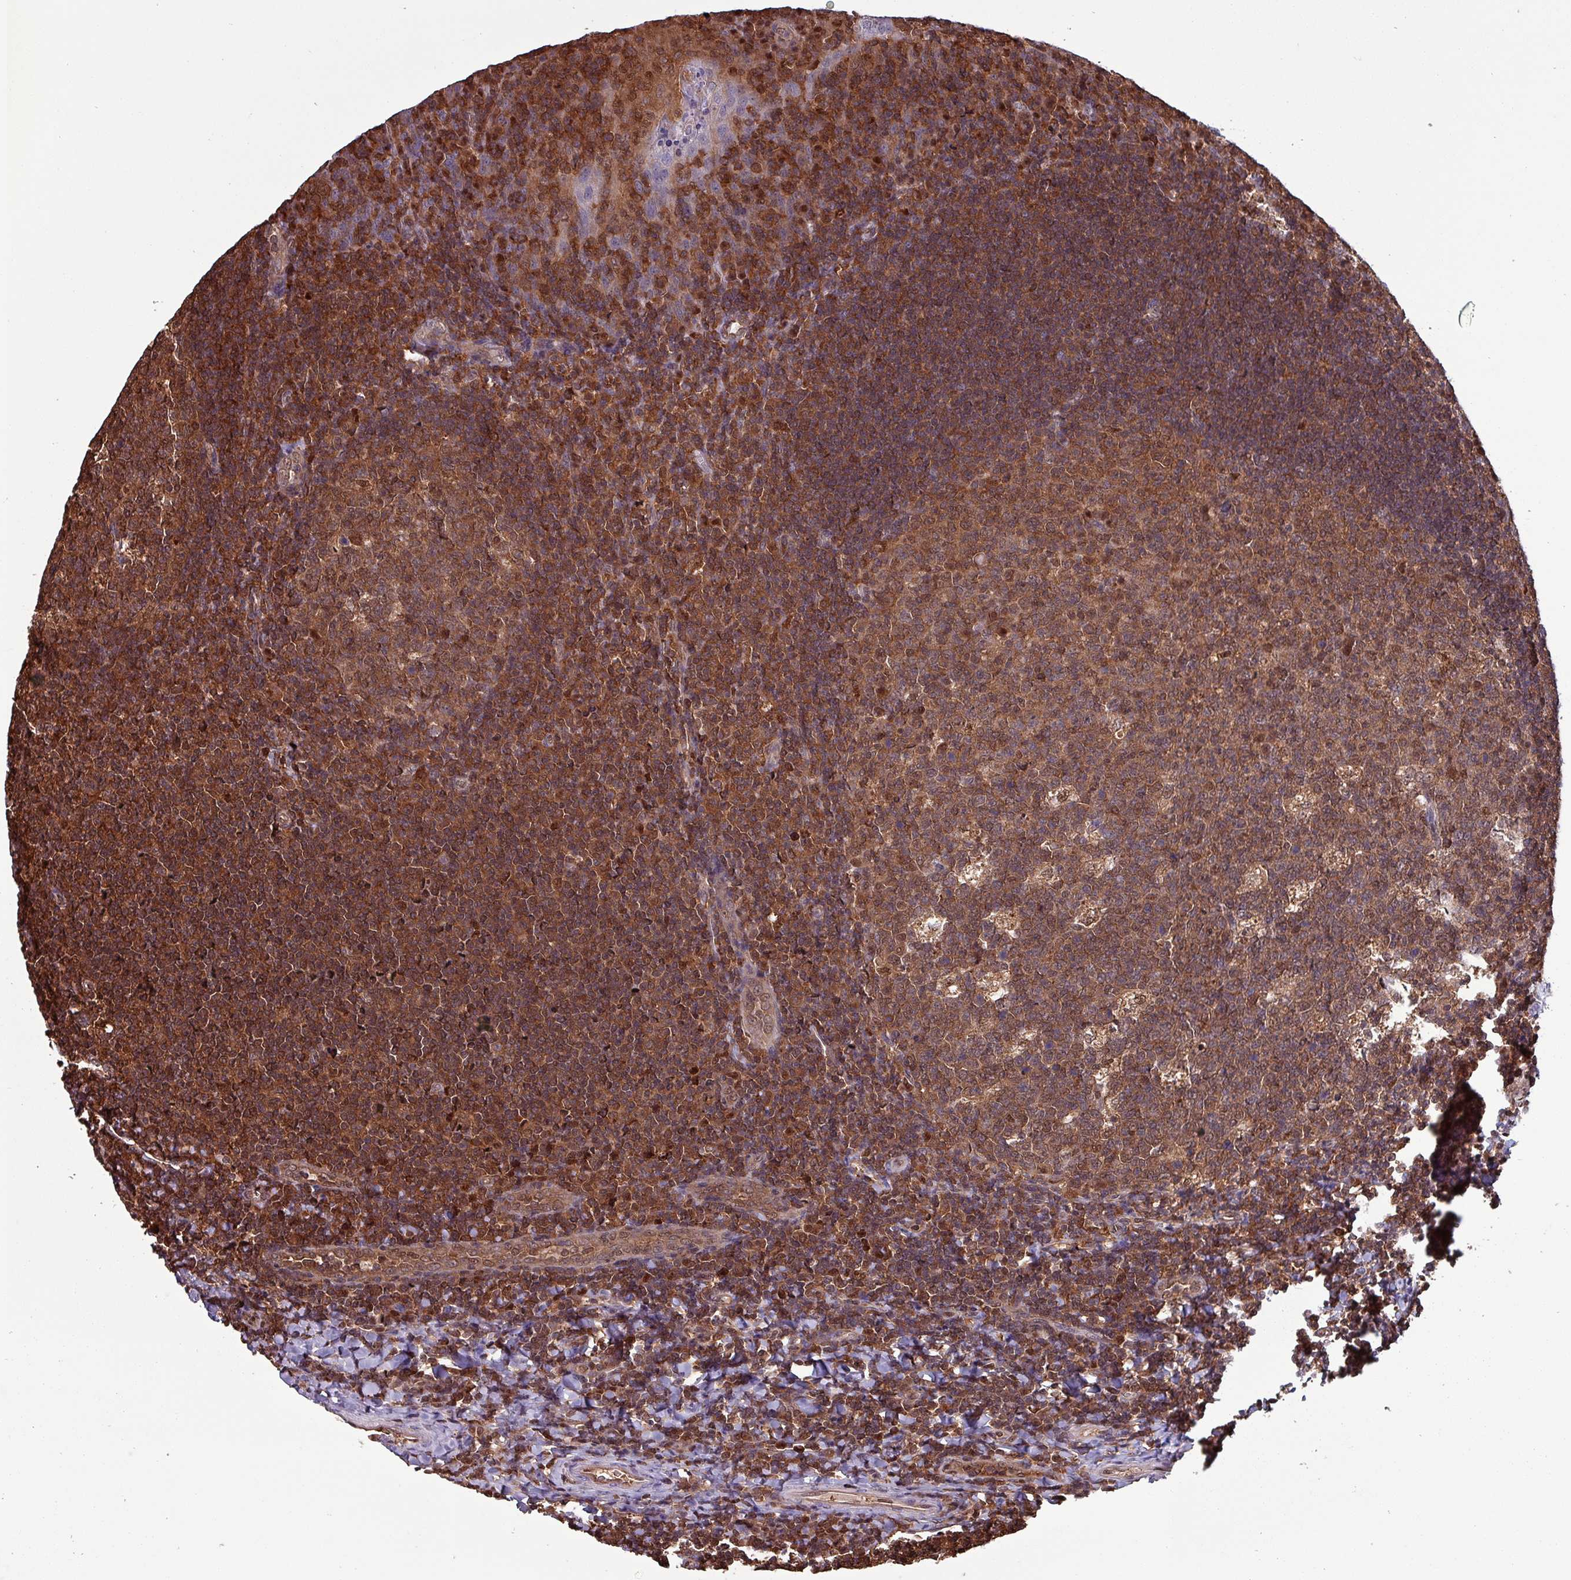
{"staining": {"intensity": "moderate", "quantity": ">75%", "location": "cytoplasmic/membranous,nuclear"}, "tissue": "tonsil", "cell_type": "Germinal center cells", "image_type": "normal", "snomed": [{"axis": "morphology", "description": "Normal tissue, NOS"}, {"axis": "topography", "description": "Tonsil"}], "caption": "Moderate cytoplasmic/membranous,nuclear protein positivity is seen in approximately >75% of germinal center cells in tonsil.", "gene": "PSMB8", "patient": {"sex": "male", "age": 17}}